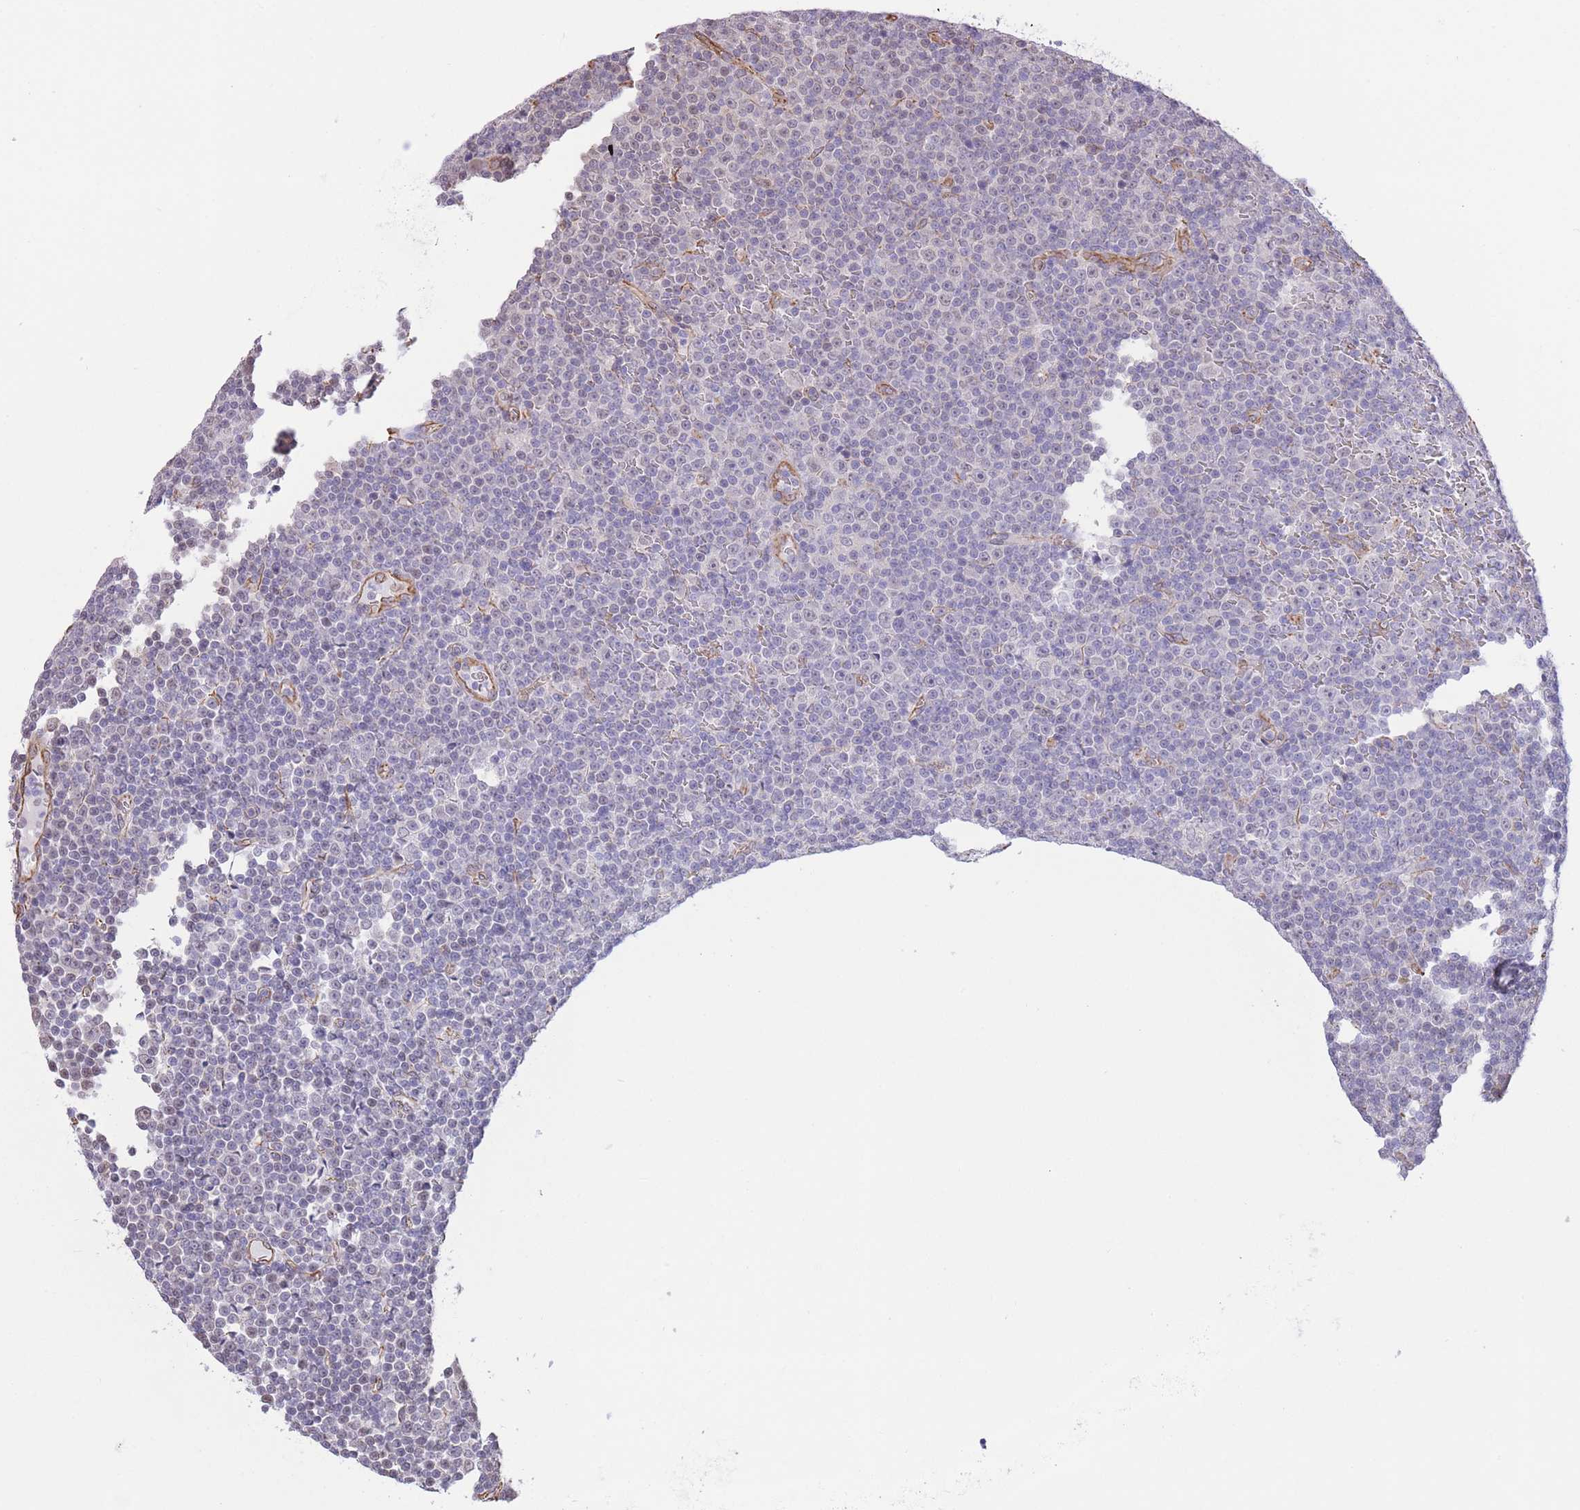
{"staining": {"intensity": "negative", "quantity": "none", "location": "none"}, "tissue": "lymphoma", "cell_type": "Tumor cells", "image_type": "cancer", "snomed": [{"axis": "morphology", "description": "Malignant lymphoma, non-Hodgkin's type, Low grade"}, {"axis": "topography", "description": "Lymph node"}], "caption": "Immunohistochemistry micrograph of malignant lymphoma, non-Hodgkin's type (low-grade) stained for a protein (brown), which shows no staining in tumor cells.", "gene": "PSG8", "patient": {"sex": "female", "age": 67}}